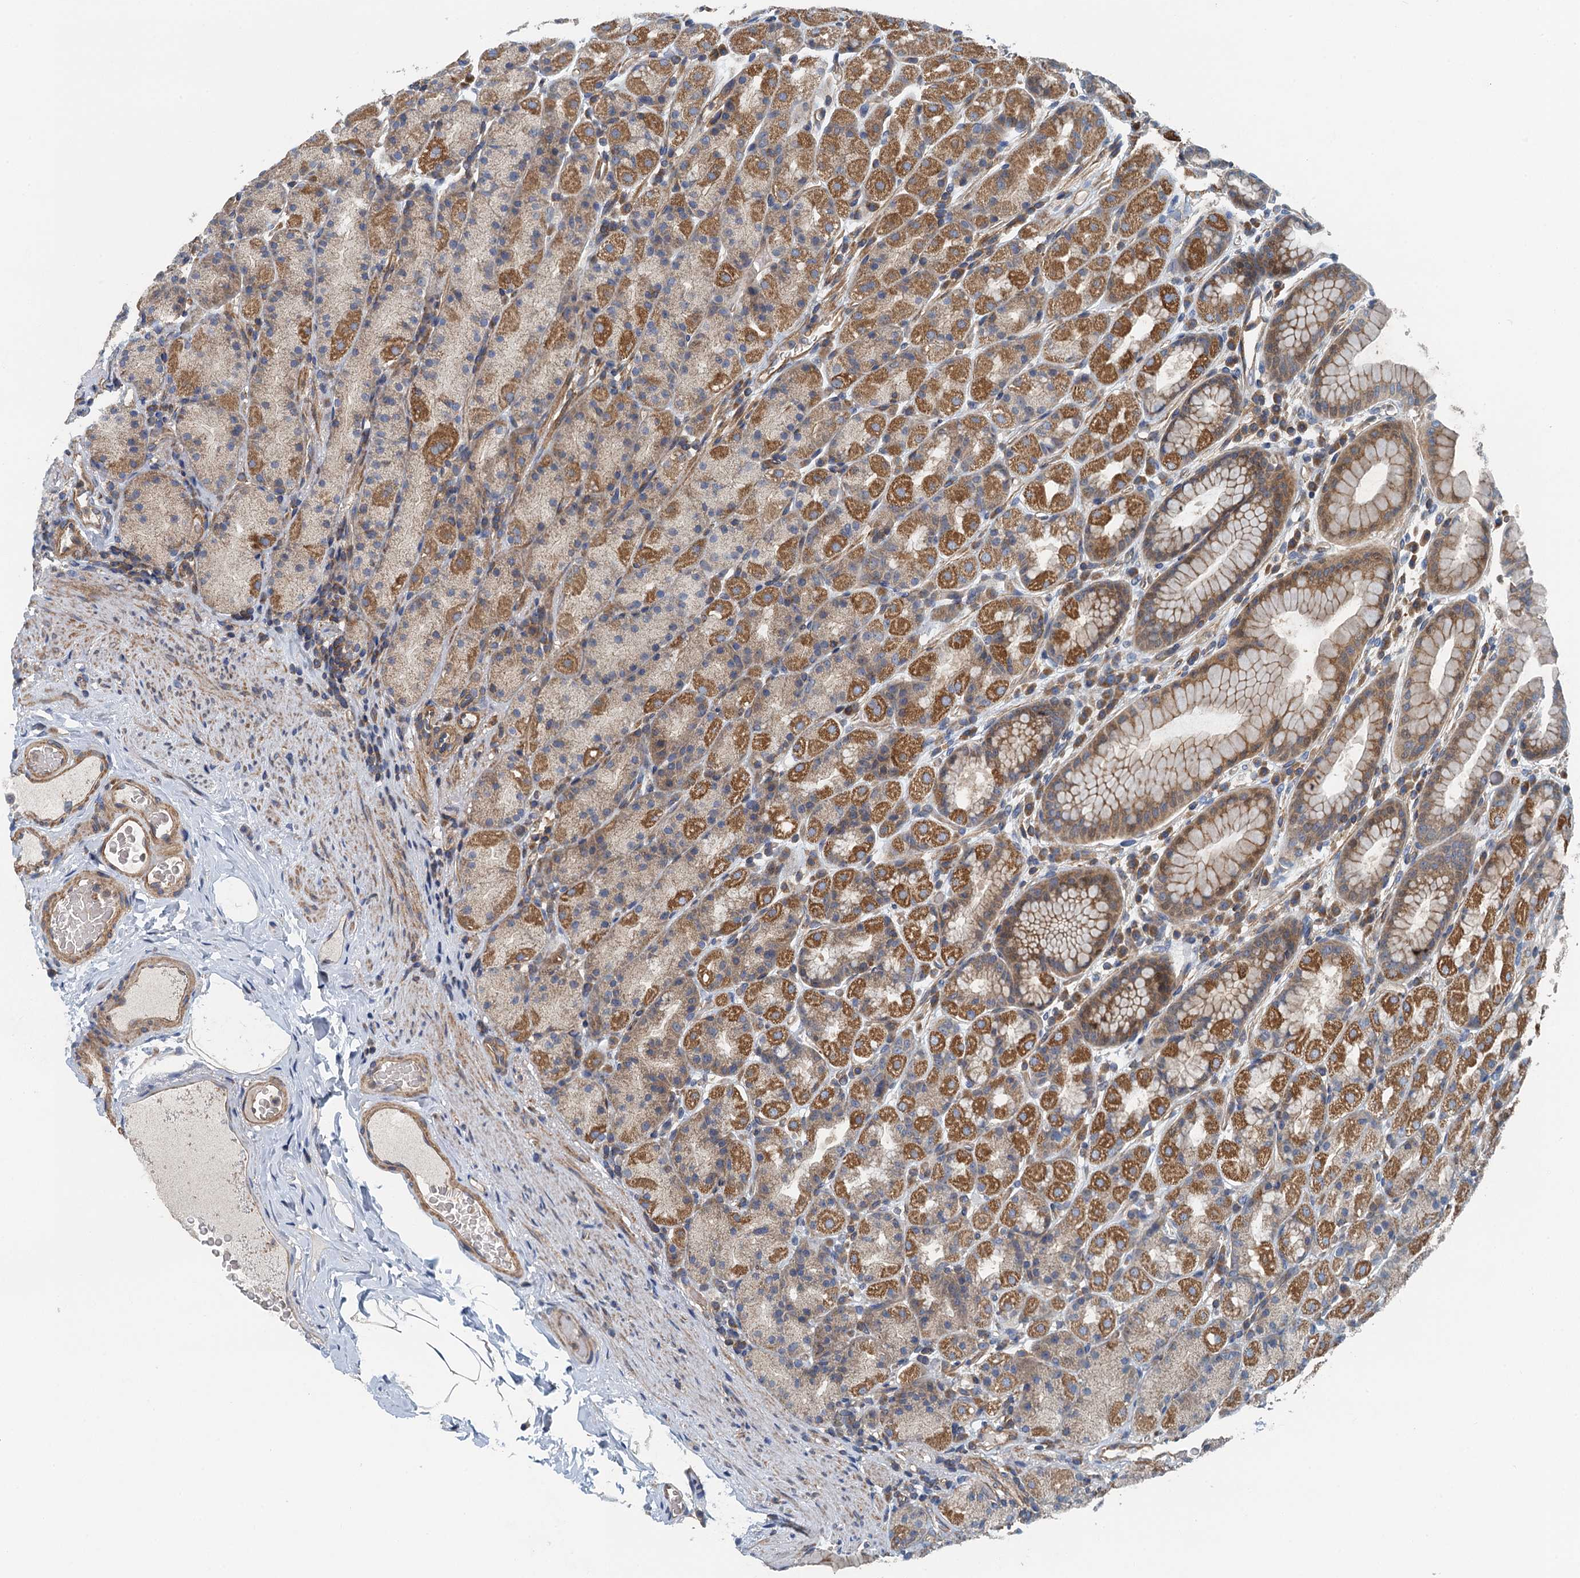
{"staining": {"intensity": "moderate", "quantity": ">75%", "location": "cytoplasmic/membranous"}, "tissue": "stomach", "cell_type": "Glandular cells", "image_type": "normal", "snomed": [{"axis": "morphology", "description": "Normal tissue, NOS"}, {"axis": "topography", "description": "Stomach, upper"}], "caption": "IHC histopathology image of normal stomach: human stomach stained using immunohistochemistry shows medium levels of moderate protein expression localized specifically in the cytoplasmic/membranous of glandular cells, appearing as a cytoplasmic/membranous brown color.", "gene": "PPP1R14D", "patient": {"sex": "male", "age": 68}}